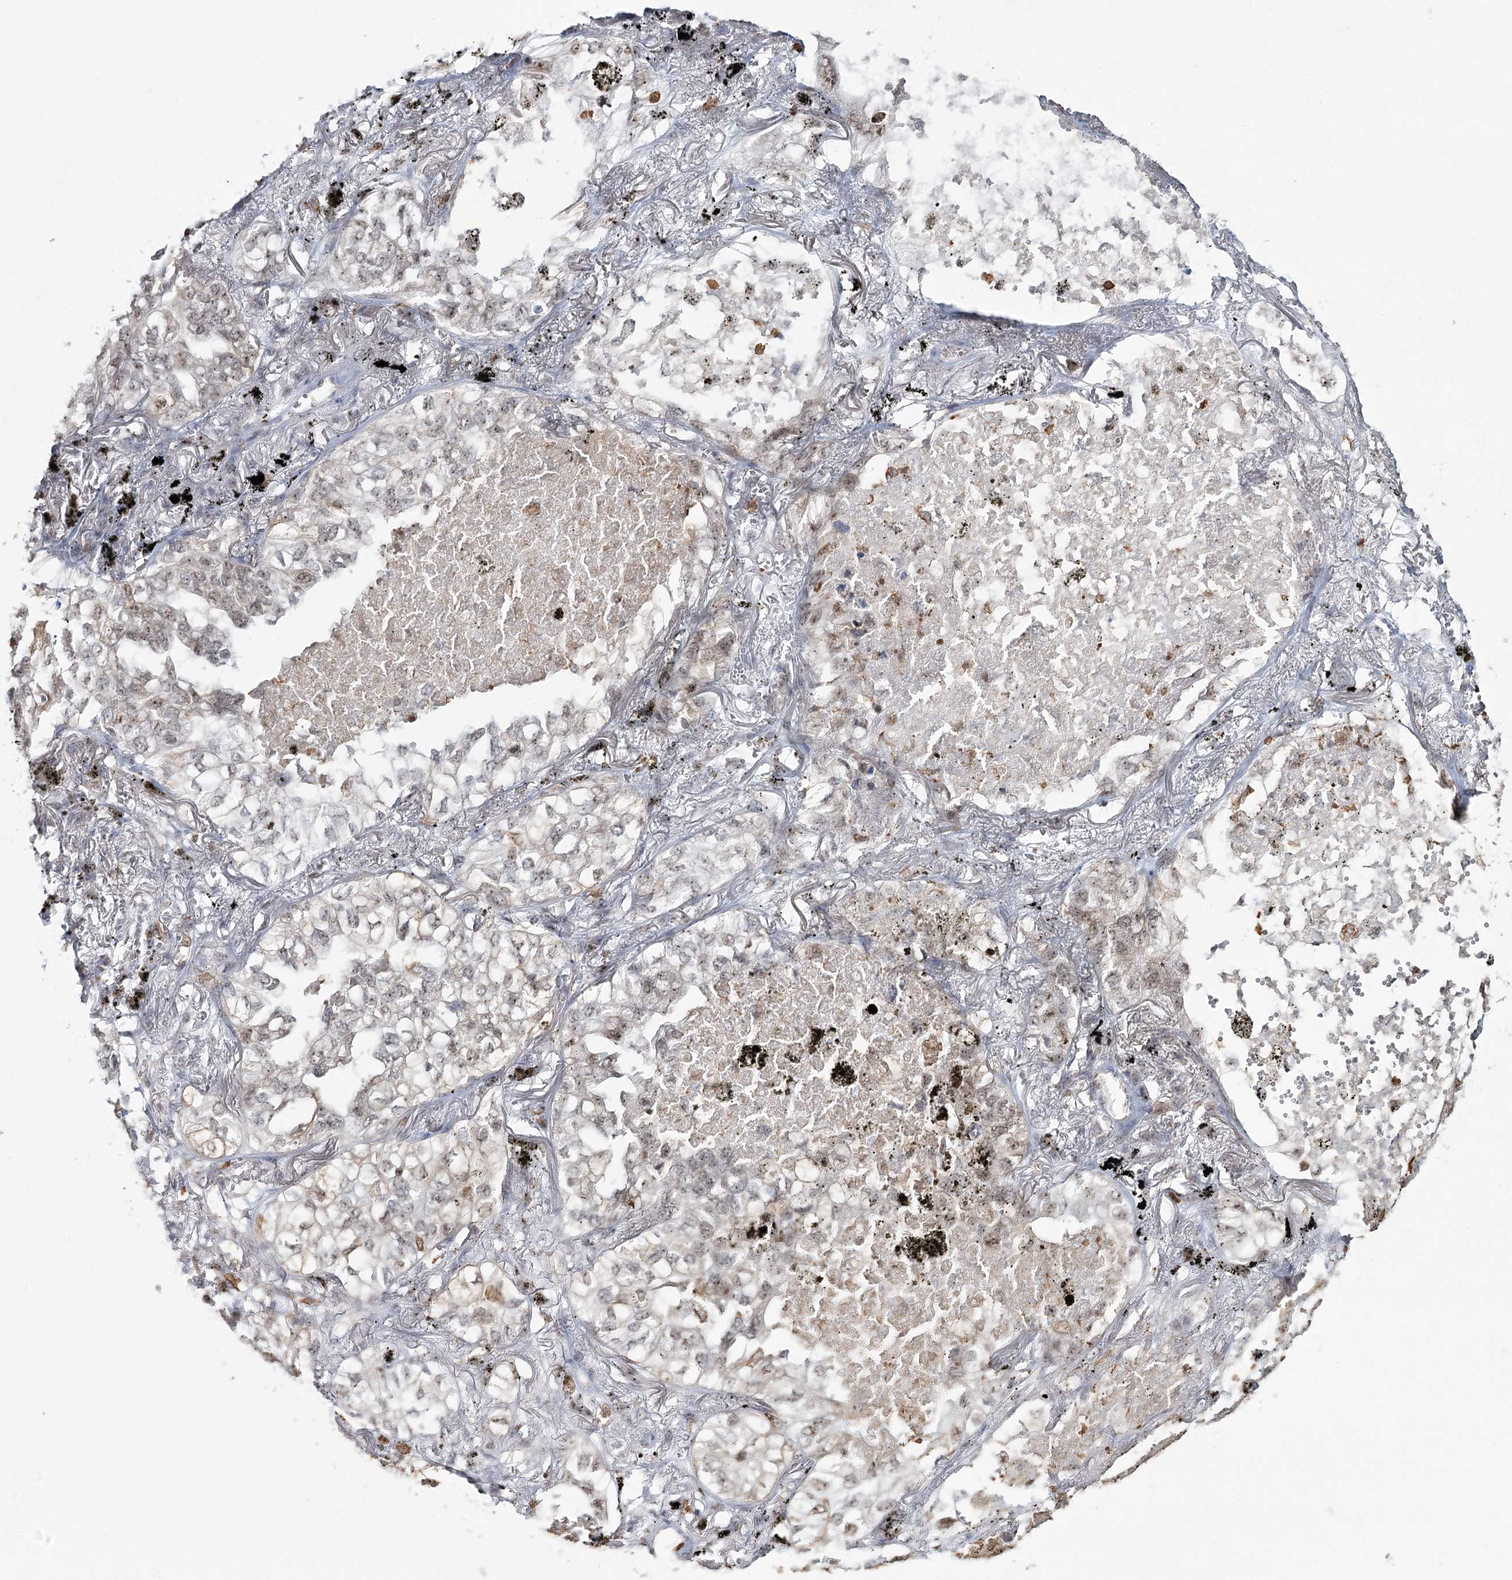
{"staining": {"intensity": "weak", "quantity": "25%-75%", "location": "nuclear"}, "tissue": "lung cancer", "cell_type": "Tumor cells", "image_type": "cancer", "snomed": [{"axis": "morphology", "description": "Adenocarcinoma, NOS"}, {"axis": "topography", "description": "Lung"}], "caption": "Immunohistochemistry (IHC) photomicrograph of human lung cancer (adenocarcinoma) stained for a protein (brown), which displays low levels of weak nuclear staining in about 25%-75% of tumor cells.", "gene": "ATAD1", "patient": {"sex": "male", "age": 65}}